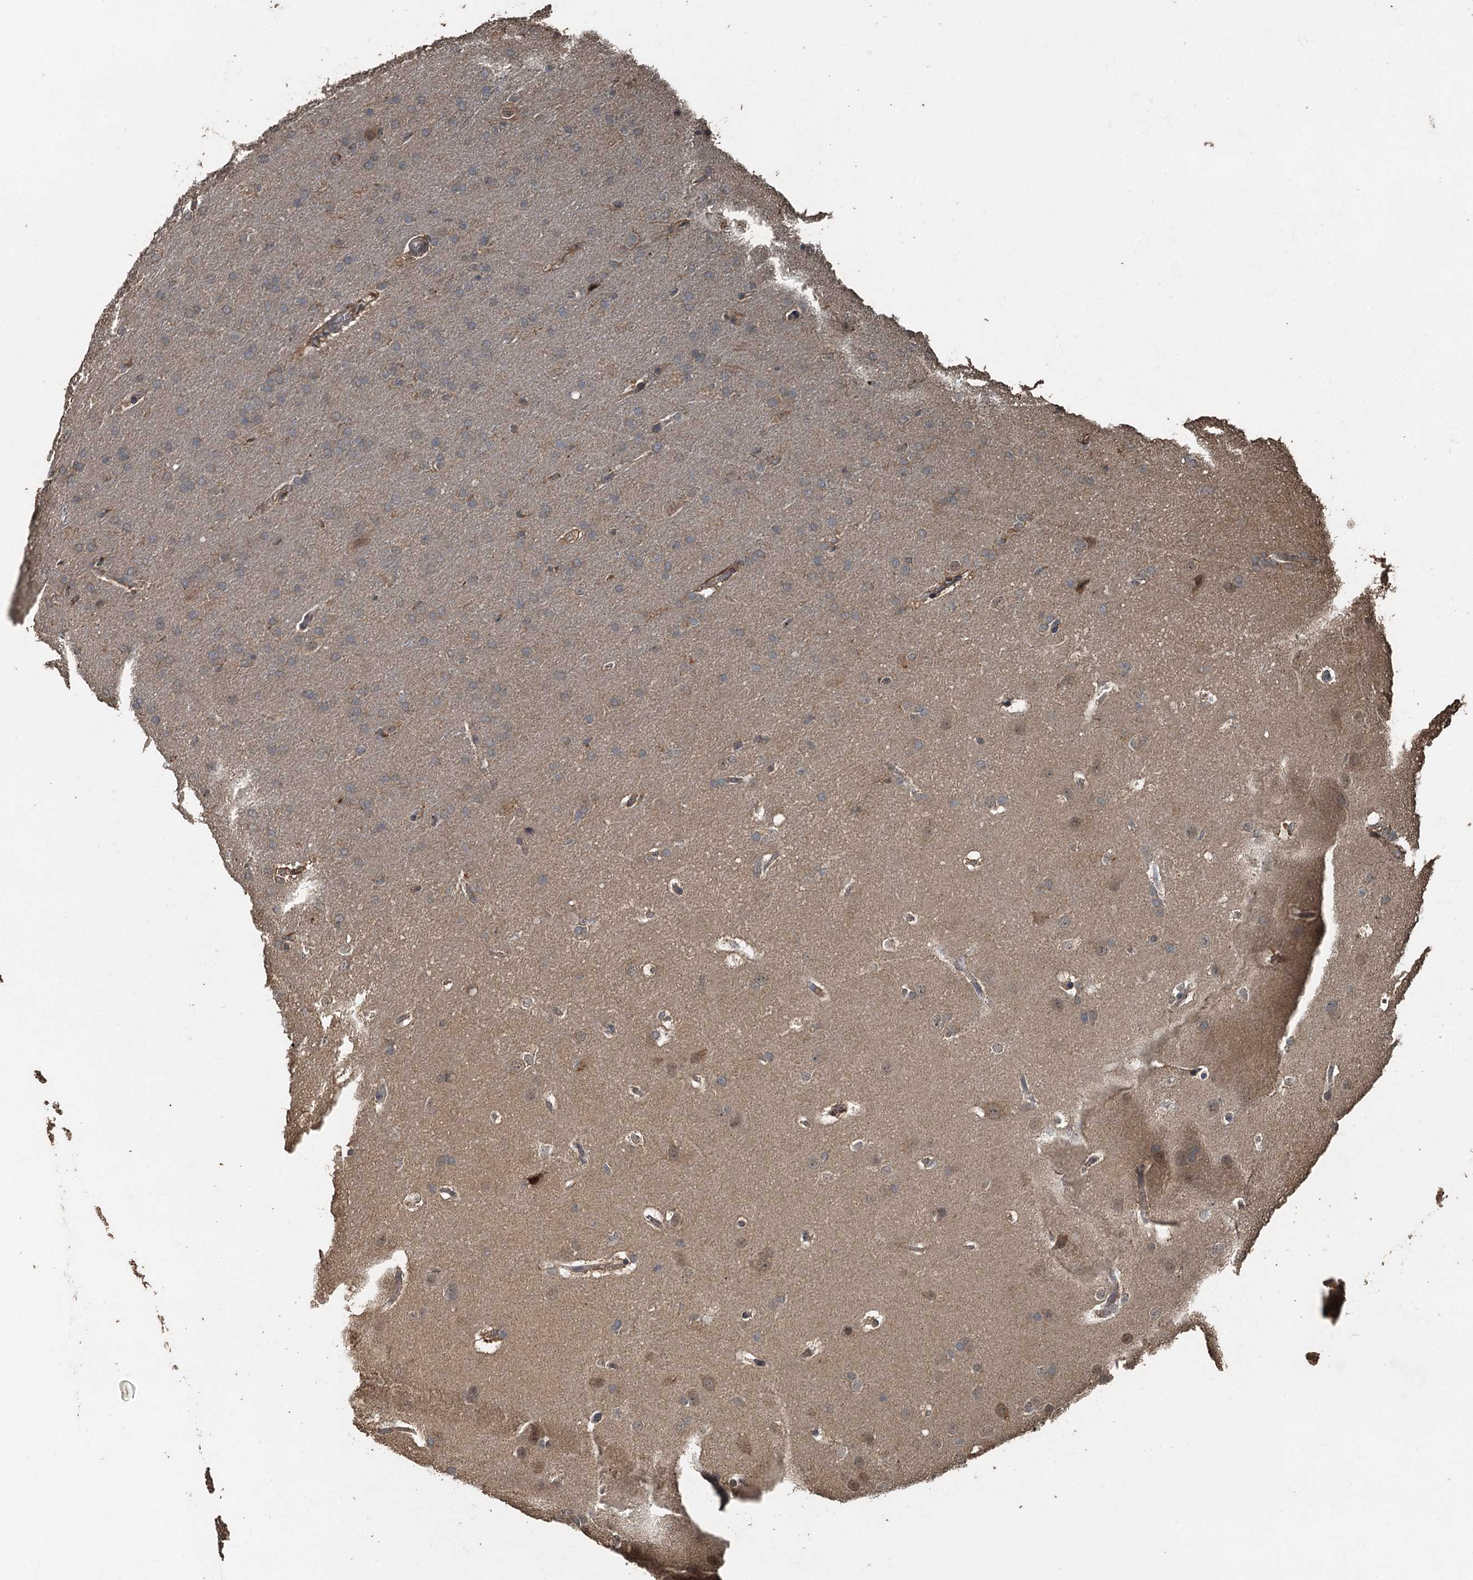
{"staining": {"intensity": "negative", "quantity": "none", "location": "none"}, "tissue": "glioma", "cell_type": "Tumor cells", "image_type": "cancer", "snomed": [{"axis": "morphology", "description": "Glioma, malignant, Low grade"}, {"axis": "topography", "description": "Brain"}], "caption": "This is an immunohistochemistry (IHC) image of glioma. There is no positivity in tumor cells.", "gene": "PIGN", "patient": {"sex": "female", "age": 32}}